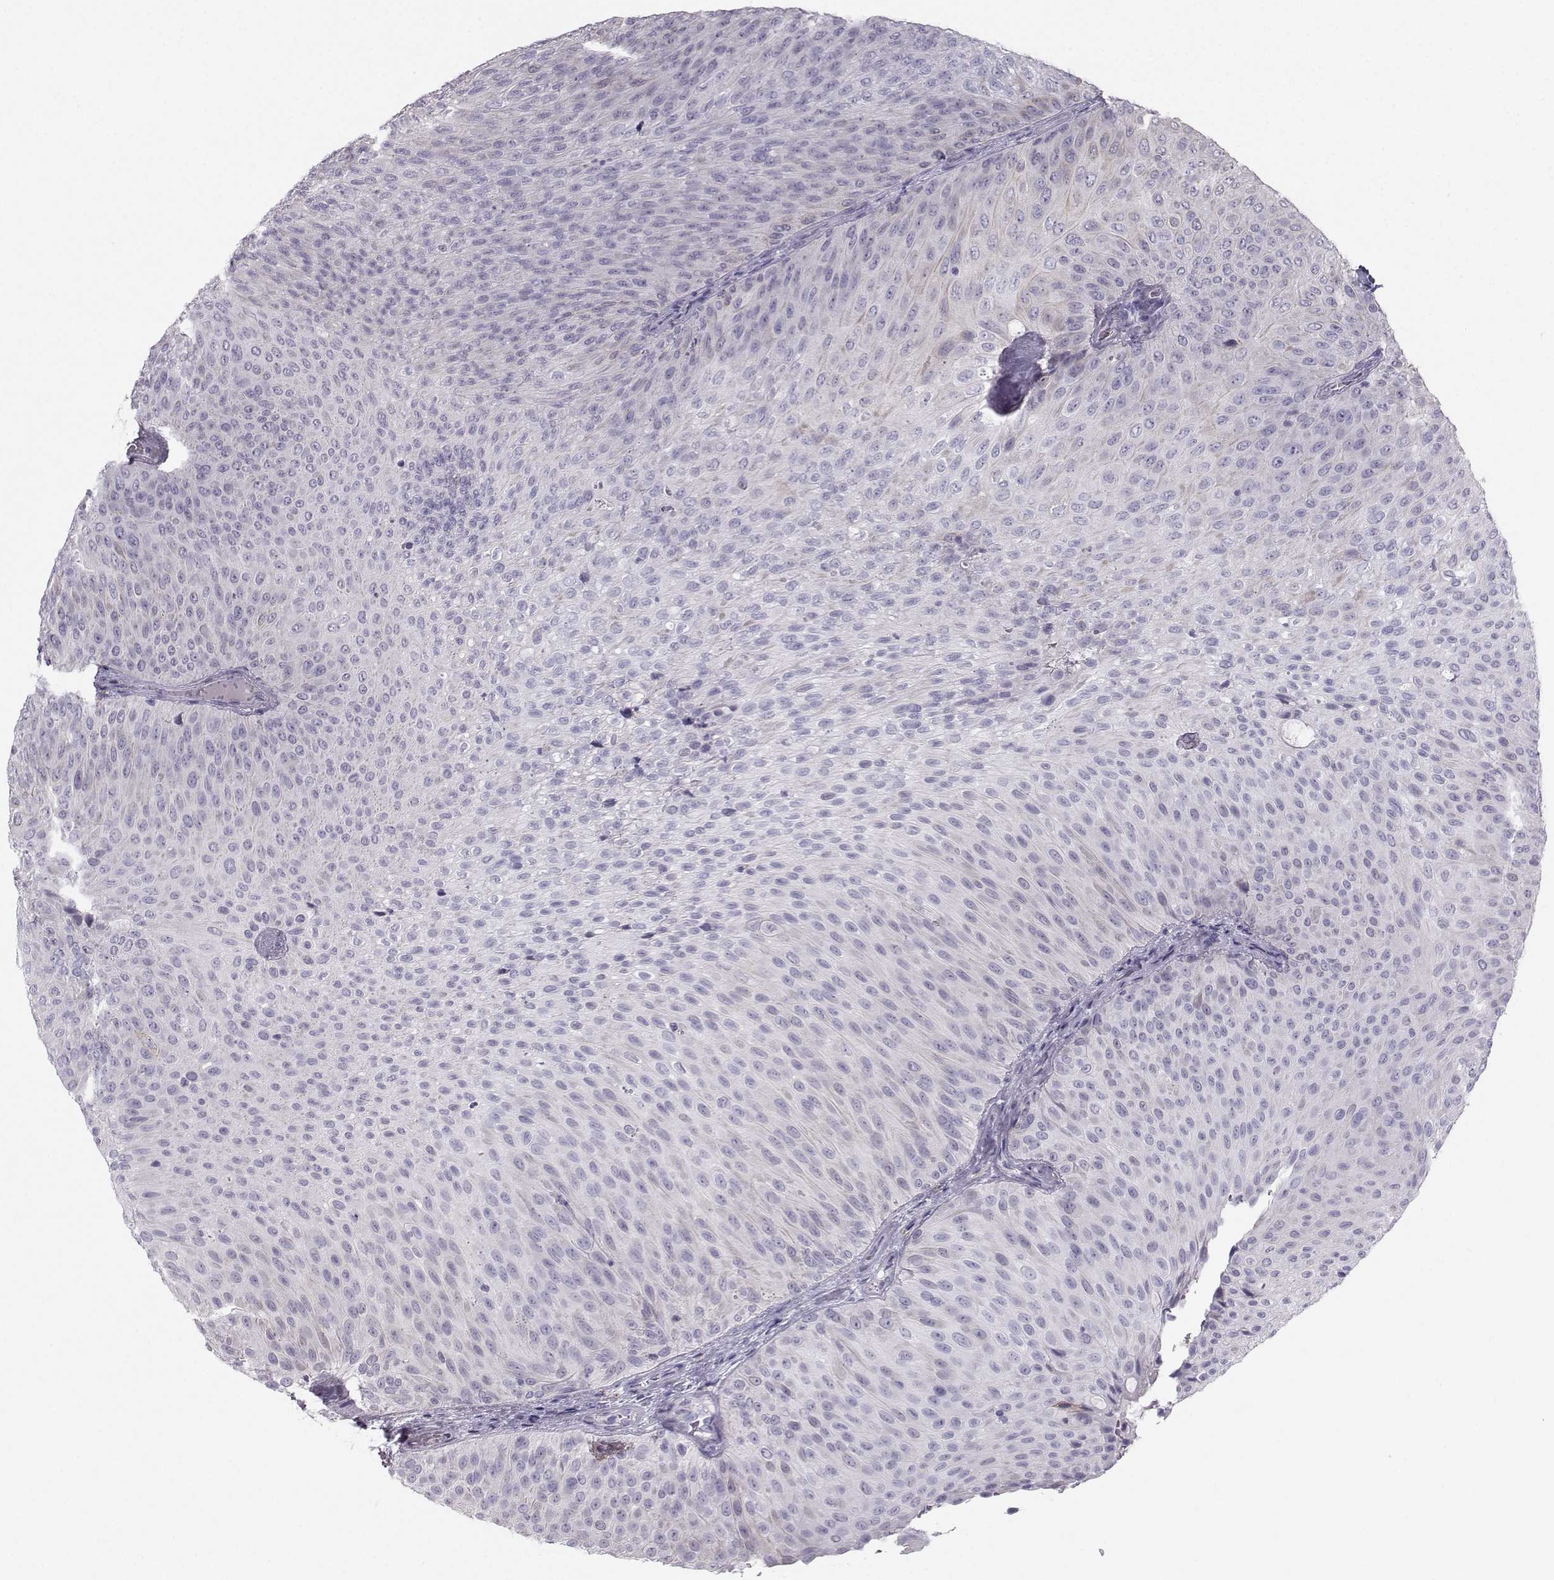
{"staining": {"intensity": "negative", "quantity": "none", "location": "none"}, "tissue": "urothelial cancer", "cell_type": "Tumor cells", "image_type": "cancer", "snomed": [{"axis": "morphology", "description": "Urothelial carcinoma, Low grade"}, {"axis": "topography", "description": "Urinary bladder"}], "caption": "Low-grade urothelial carcinoma stained for a protein using immunohistochemistry demonstrates no staining tumor cells.", "gene": "CASR", "patient": {"sex": "male", "age": 78}}